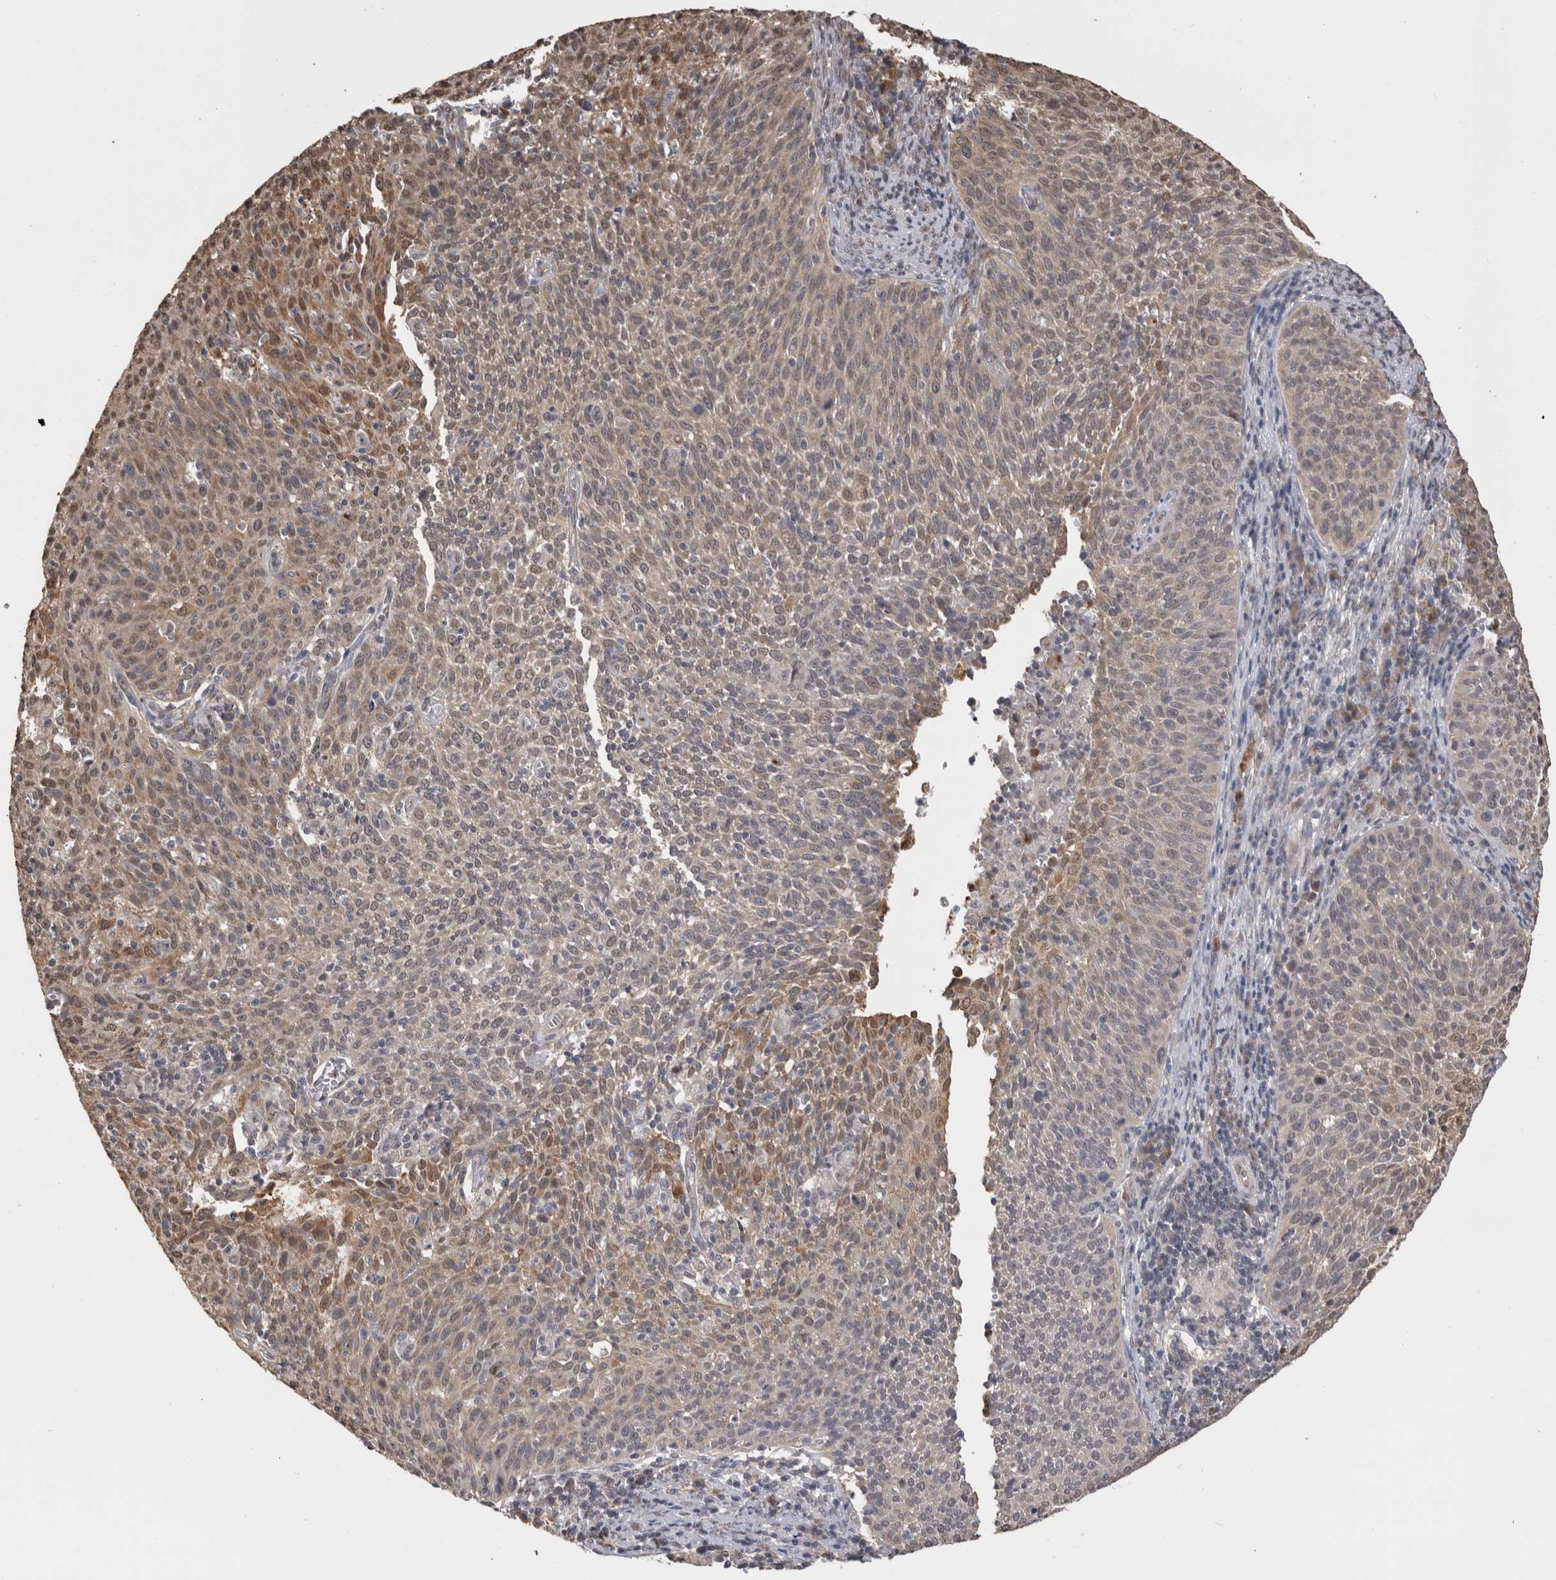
{"staining": {"intensity": "weak", "quantity": "25%-75%", "location": "cytoplasmic/membranous,nuclear"}, "tissue": "cervical cancer", "cell_type": "Tumor cells", "image_type": "cancer", "snomed": [{"axis": "morphology", "description": "Squamous cell carcinoma, NOS"}, {"axis": "topography", "description": "Cervix"}], "caption": "Tumor cells reveal low levels of weak cytoplasmic/membranous and nuclear positivity in approximately 25%-75% of cells in human squamous cell carcinoma (cervical).", "gene": "PAK4", "patient": {"sex": "female", "age": 38}}